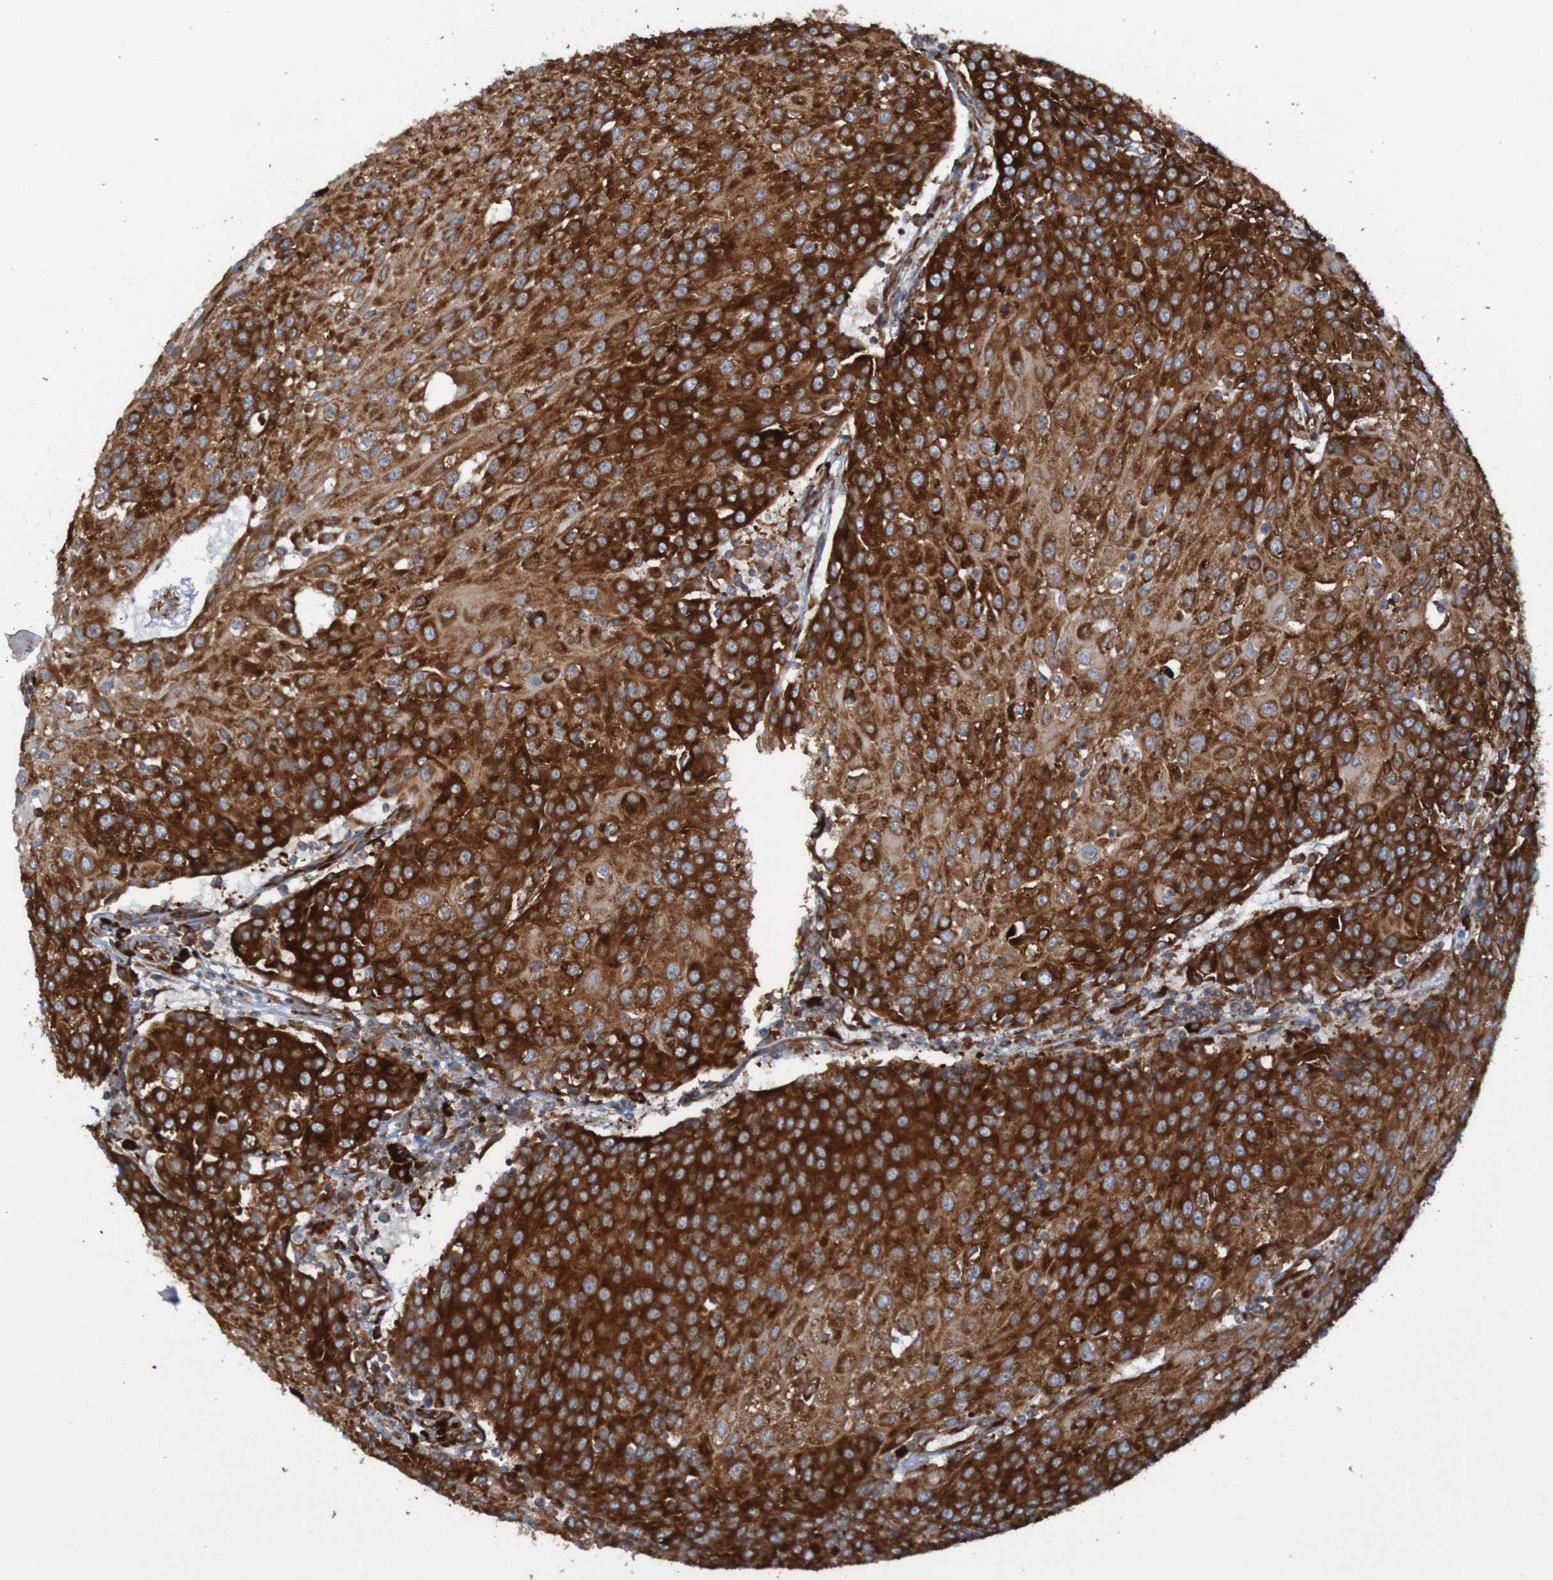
{"staining": {"intensity": "strong", "quantity": ">75%", "location": "cytoplasmic/membranous"}, "tissue": "urothelial cancer", "cell_type": "Tumor cells", "image_type": "cancer", "snomed": [{"axis": "morphology", "description": "Urothelial carcinoma, High grade"}, {"axis": "topography", "description": "Urinary bladder"}], "caption": "A histopathology image of human urothelial cancer stained for a protein demonstrates strong cytoplasmic/membranous brown staining in tumor cells.", "gene": "RPL10", "patient": {"sex": "female", "age": 85}}